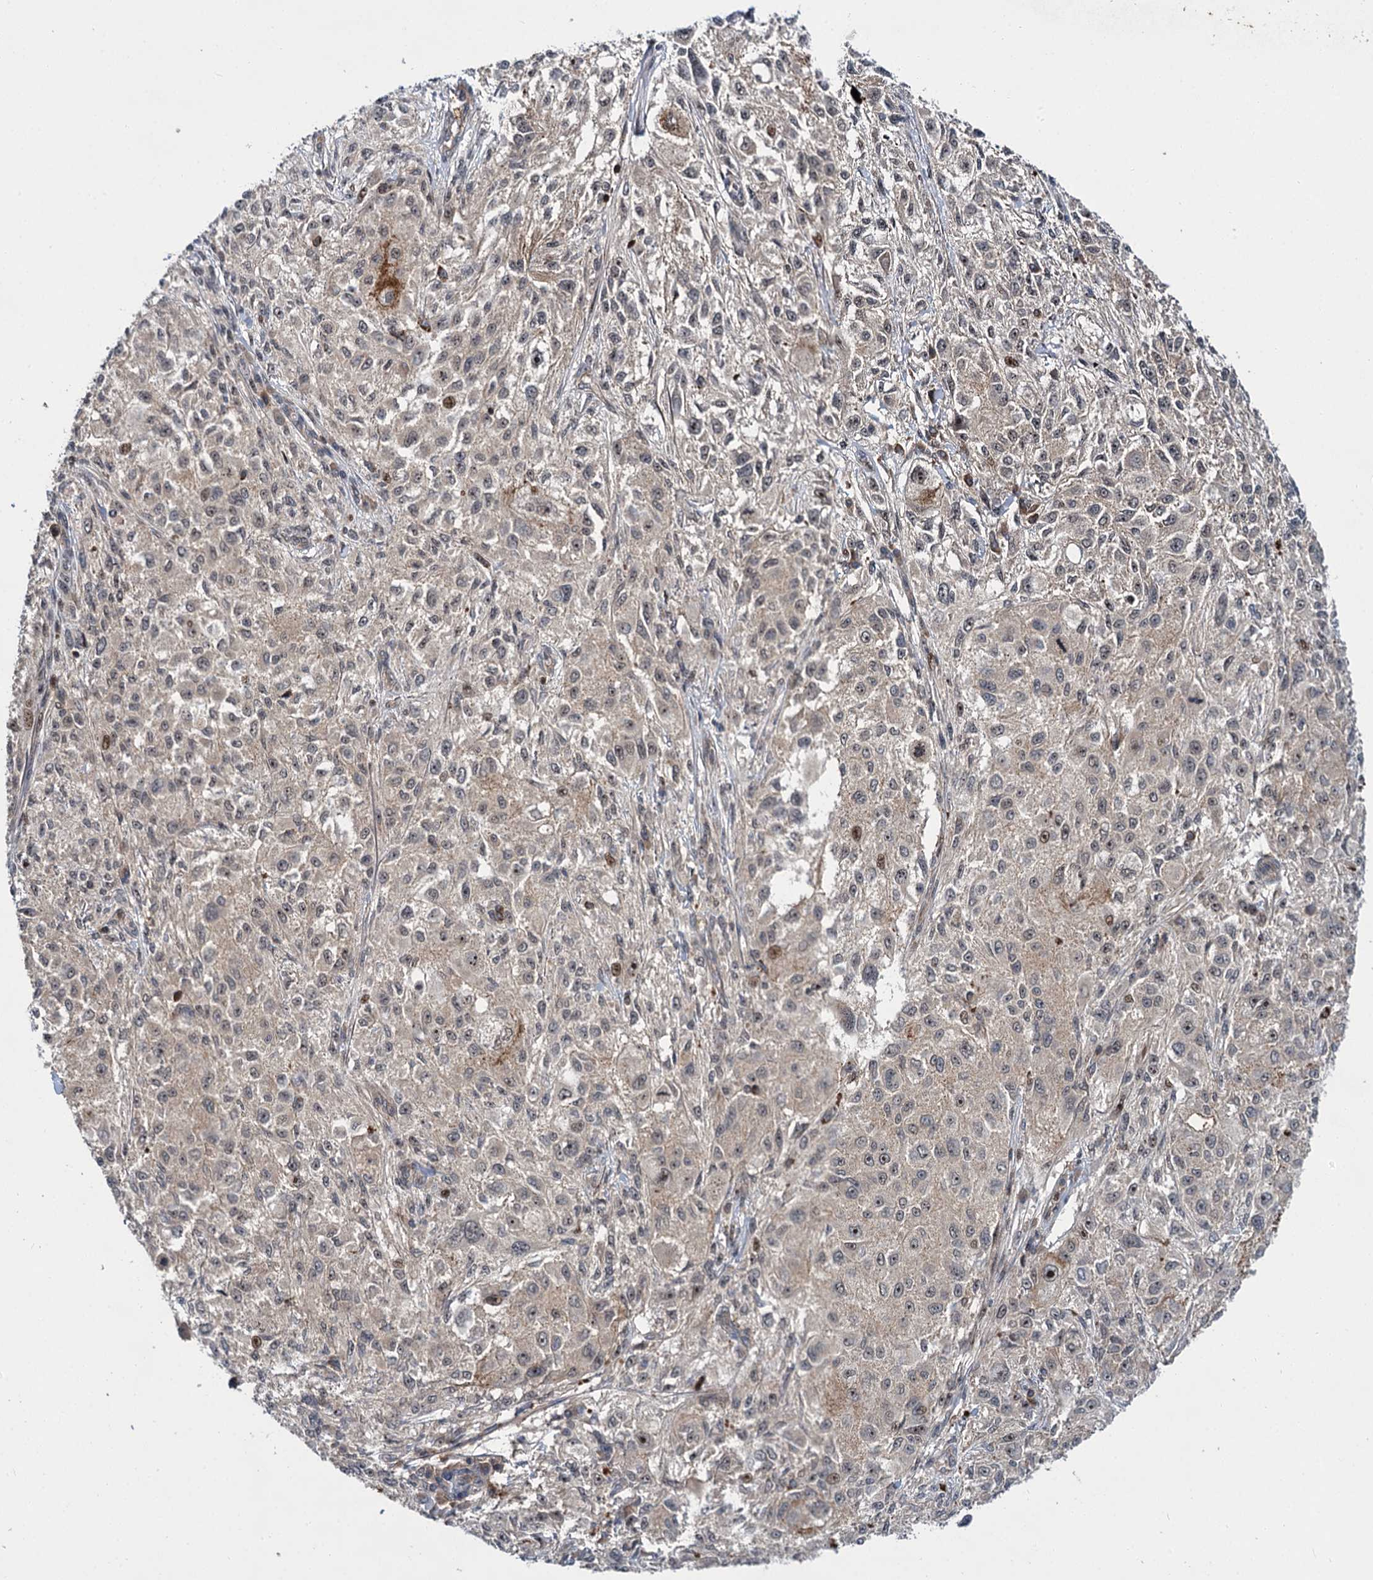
{"staining": {"intensity": "negative", "quantity": "none", "location": "none"}, "tissue": "melanoma", "cell_type": "Tumor cells", "image_type": "cancer", "snomed": [{"axis": "morphology", "description": "Necrosis, NOS"}, {"axis": "morphology", "description": "Malignant melanoma, NOS"}, {"axis": "topography", "description": "Skin"}], "caption": "Photomicrograph shows no protein staining in tumor cells of malignant melanoma tissue.", "gene": "ABLIM1", "patient": {"sex": "female", "age": 87}}